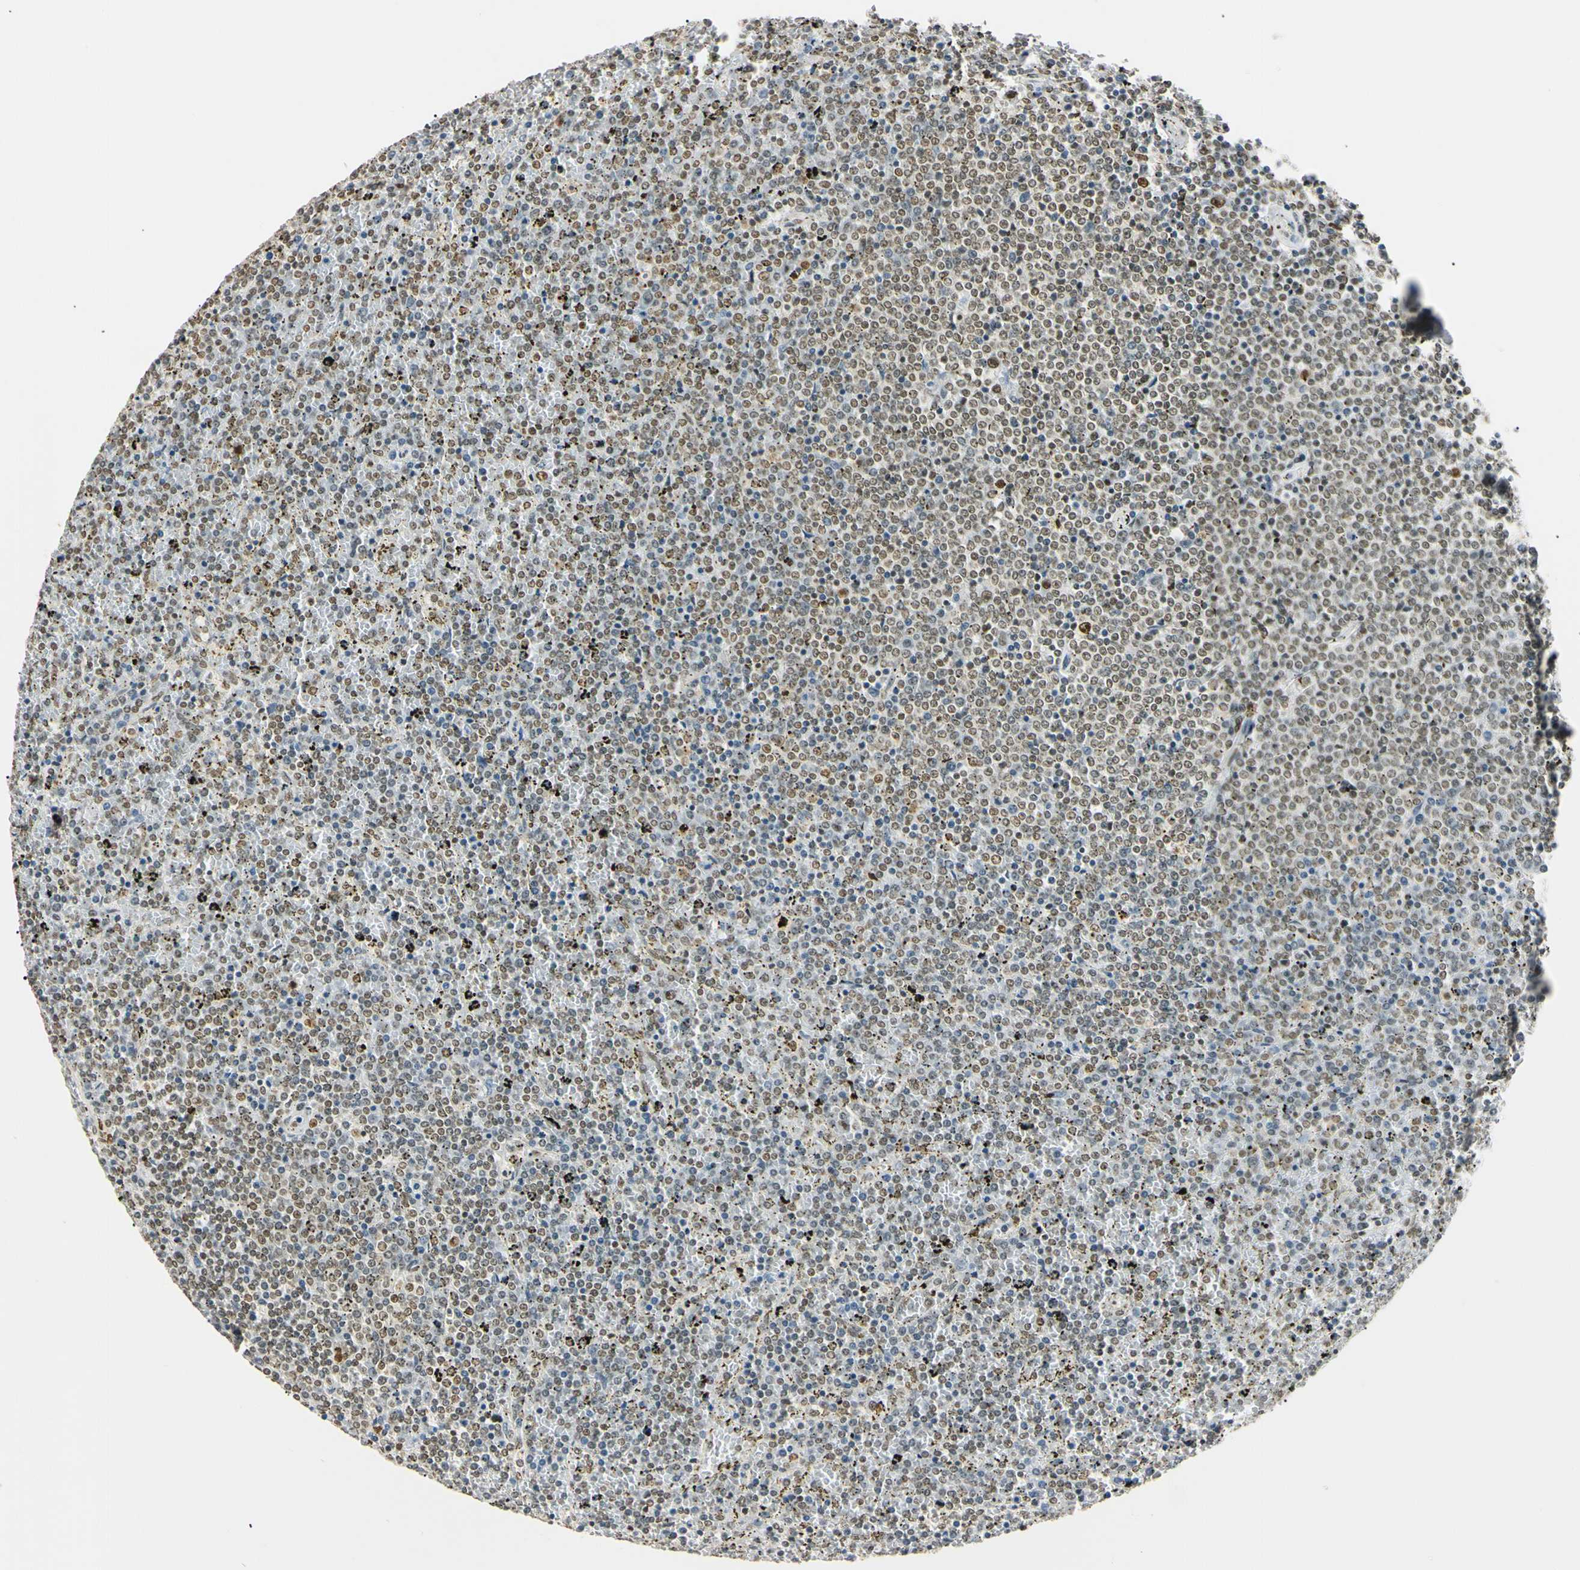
{"staining": {"intensity": "weak", "quantity": ">75%", "location": "nuclear"}, "tissue": "lymphoma", "cell_type": "Tumor cells", "image_type": "cancer", "snomed": [{"axis": "morphology", "description": "Malignant lymphoma, non-Hodgkin's type, Low grade"}, {"axis": "topography", "description": "Spleen"}], "caption": "There is low levels of weak nuclear expression in tumor cells of lymphoma, as demonstrated by immunohistochemical staining (brown color).", "gene": "SMARCA5", "patient": {"sex": "female", "age": 77}}